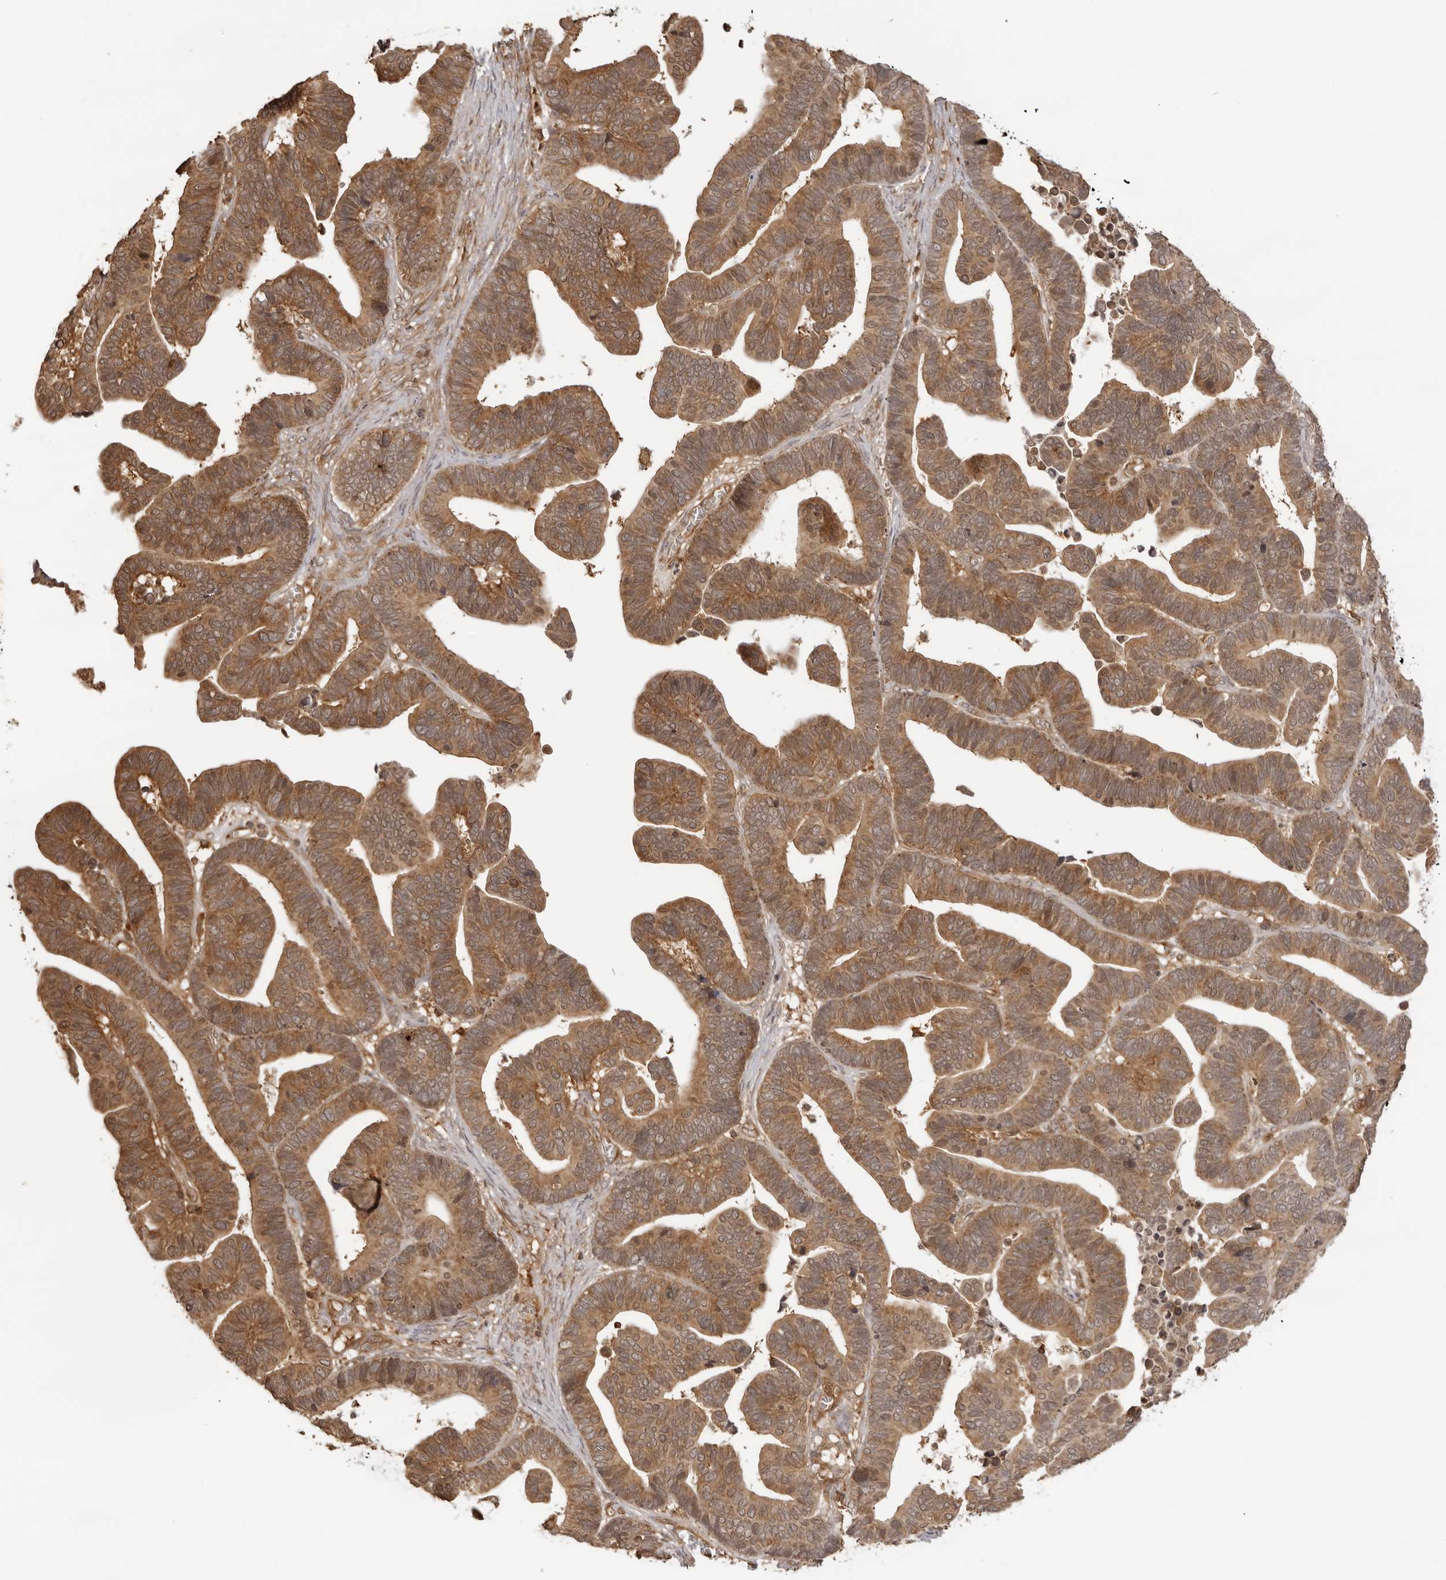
{"staining": {"intensity": "moderate", "quantity": ">75%", "location": "cytoplasmic/membranous"}, "tissue": "ovarian cancer", "cell_type": "Tumor cells", "image_type": "cancer", "snomed": [{"axis": "morphology", "description": "Cystadenocarcinoma, serous, NOS"}, {"axis": "topography", "description": "Ovary"}], "caption": "Ovarian serous cystadenocarcinoma stained for a protein displays moderate cytoplasmic/membranous positivity in tumor cells.", "gene": "IKBKE", "patient": {"sex": "female", "age": 56}}